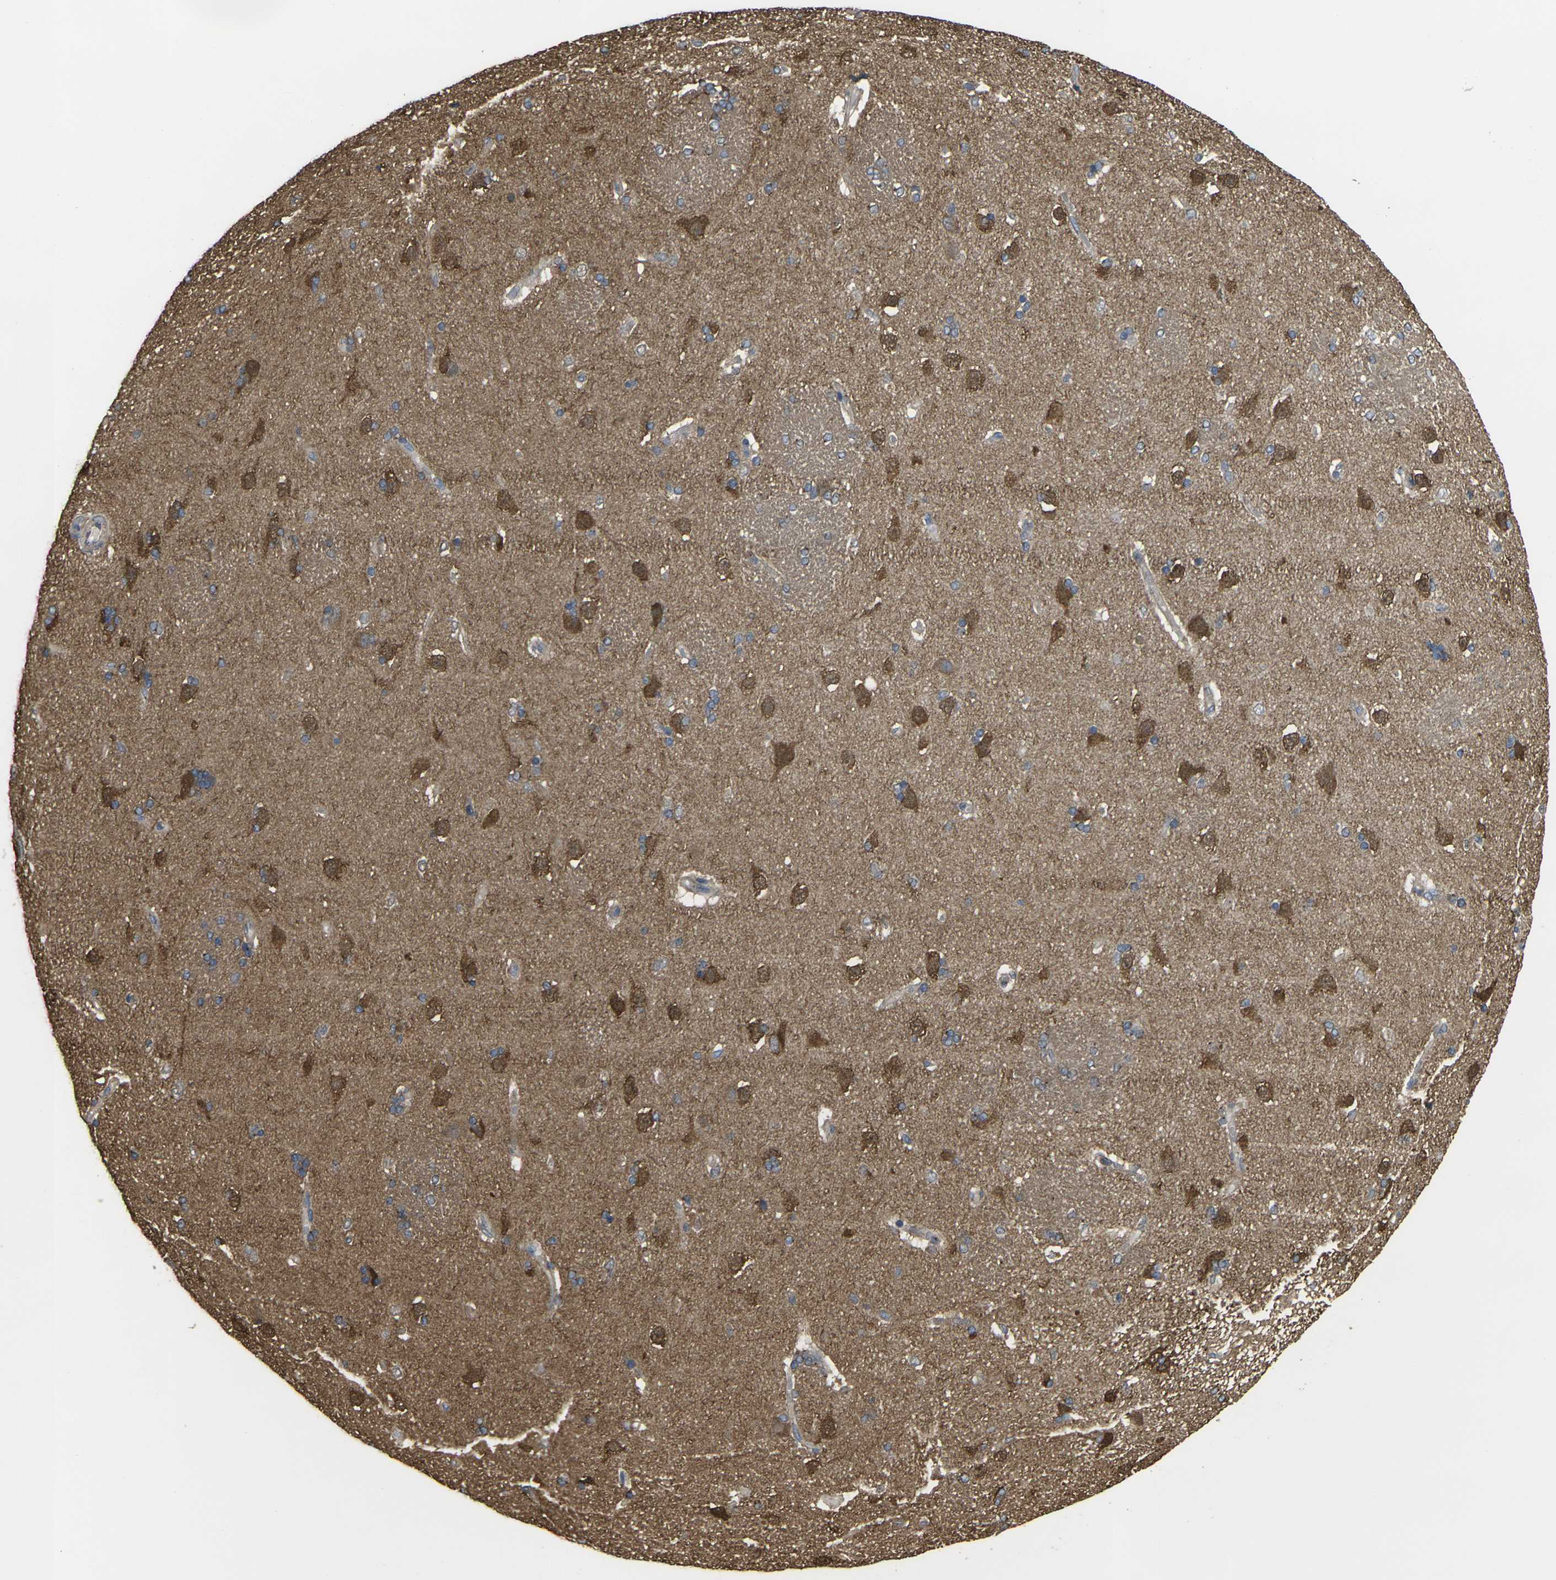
{"staining": {"intensity": "moderate", "quantity": "<25%", "location": "cytoplasmic/membranous"}, "tissue": "caudate", "cell_type": "Glial cells", "image_type": "normal", "snomed": [{"axis": "morphology", "description": "Normal tissue, NOS"}, {"axis": "topography", "description": "Lateral ventricle wall"}], "caption": "Caudate stained for a protein shows moderate cytoplasmic/membranous positivity in glial cells. (Brightfield microscopy of DAB IHC at high magnification).", "gene": "PRKACB", "patient": {"sex": "female", "age": 19}}